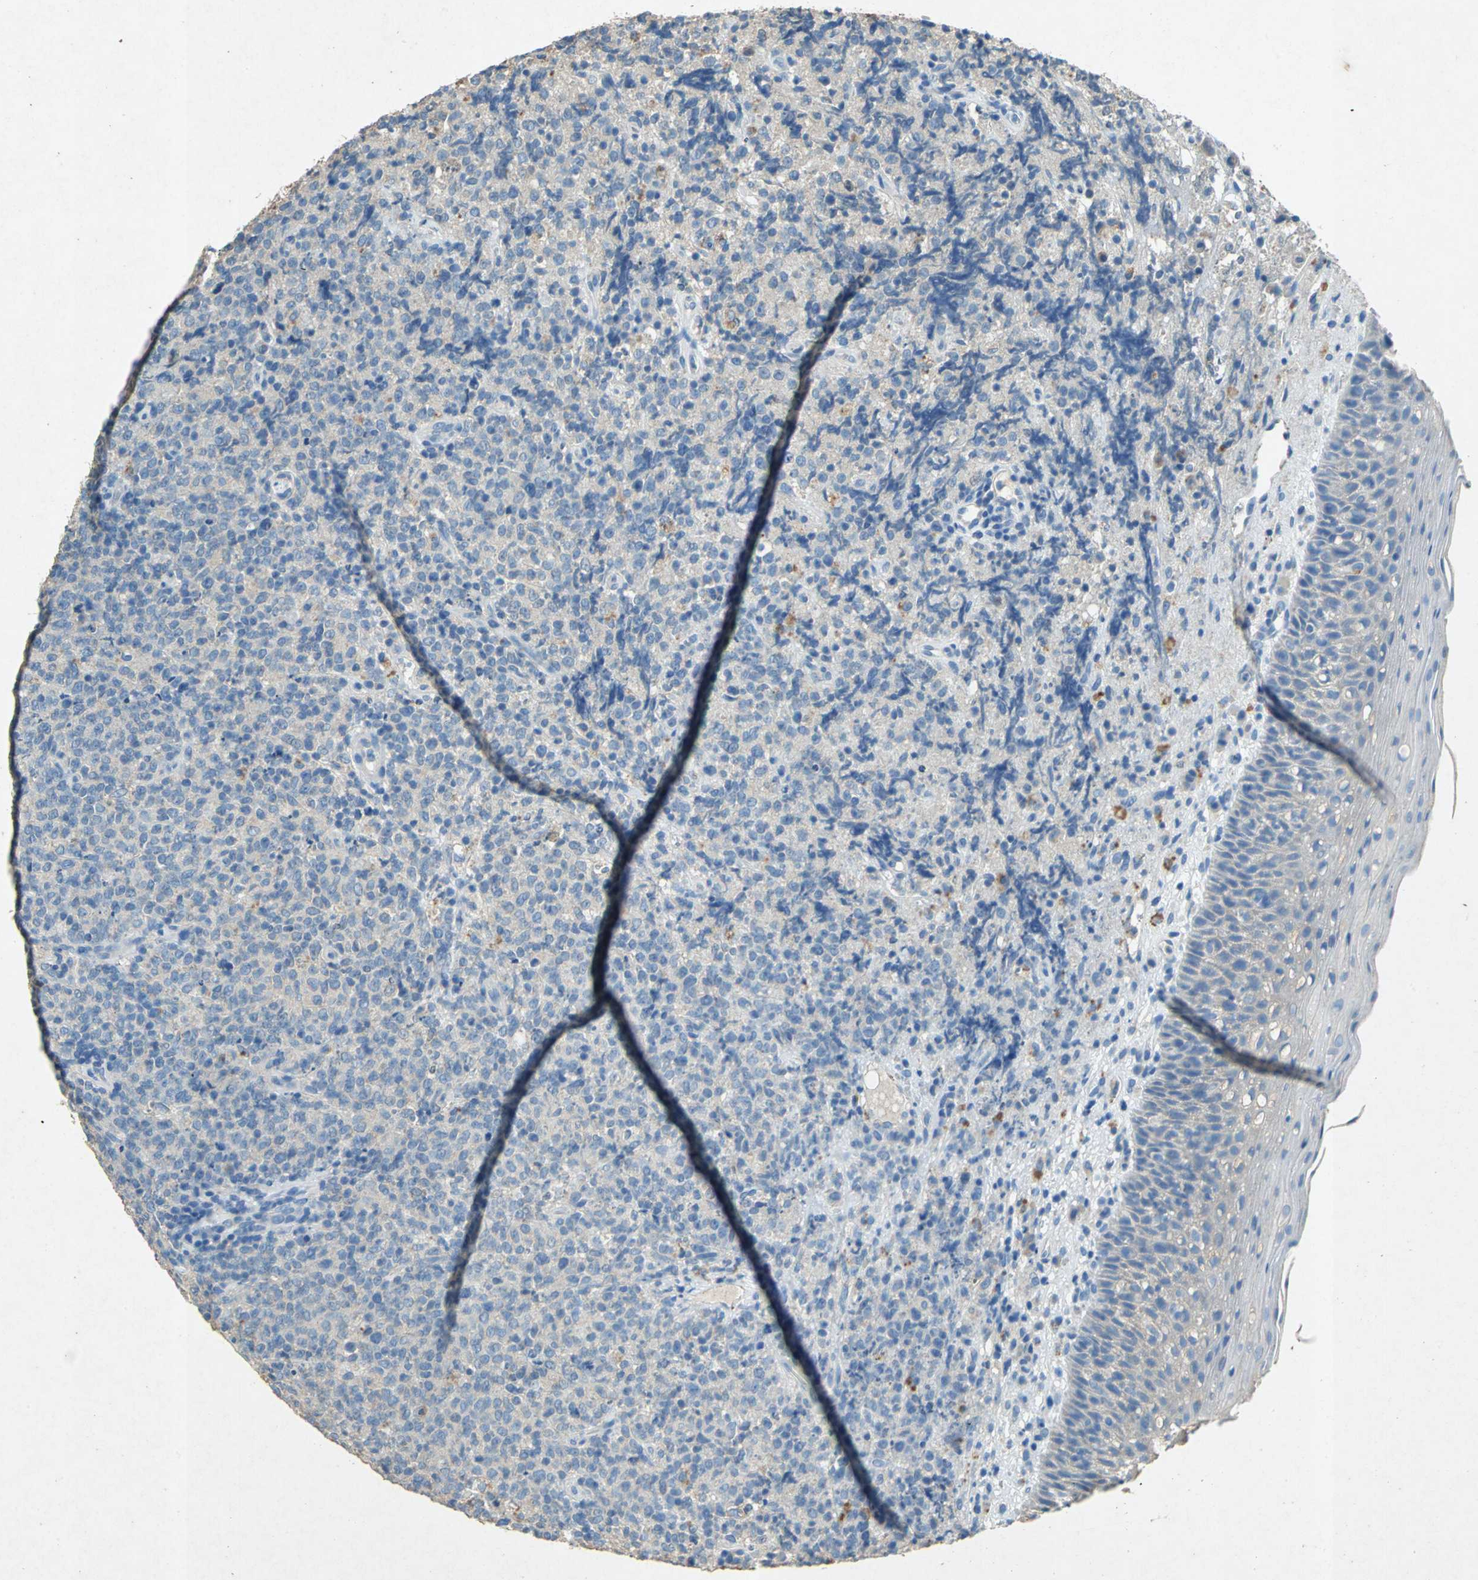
{"staining": {"intensity": "weak", "quantity": "25%-75%", "location": "cytoplasmic/membranous"}, "tissue": "lymphoma", "cell_type": "Tumor cells", "image_type": "cancer", "snomed": [{"axis": "morphology", "description": "Malignant lymphoma, non-Hodgkin's type, High grade"}, {"axis": "topography", "description": "Tonsil"}], "caption": "A brown stain labels weak cytoplasmic/membranous staining of a protein in human lymphoma tumor cells. (DAB IHC with brightfield microscopy, high magnification).", "gene": "ADAMTS5", "patient": {"sex": "female", "age": 36}}